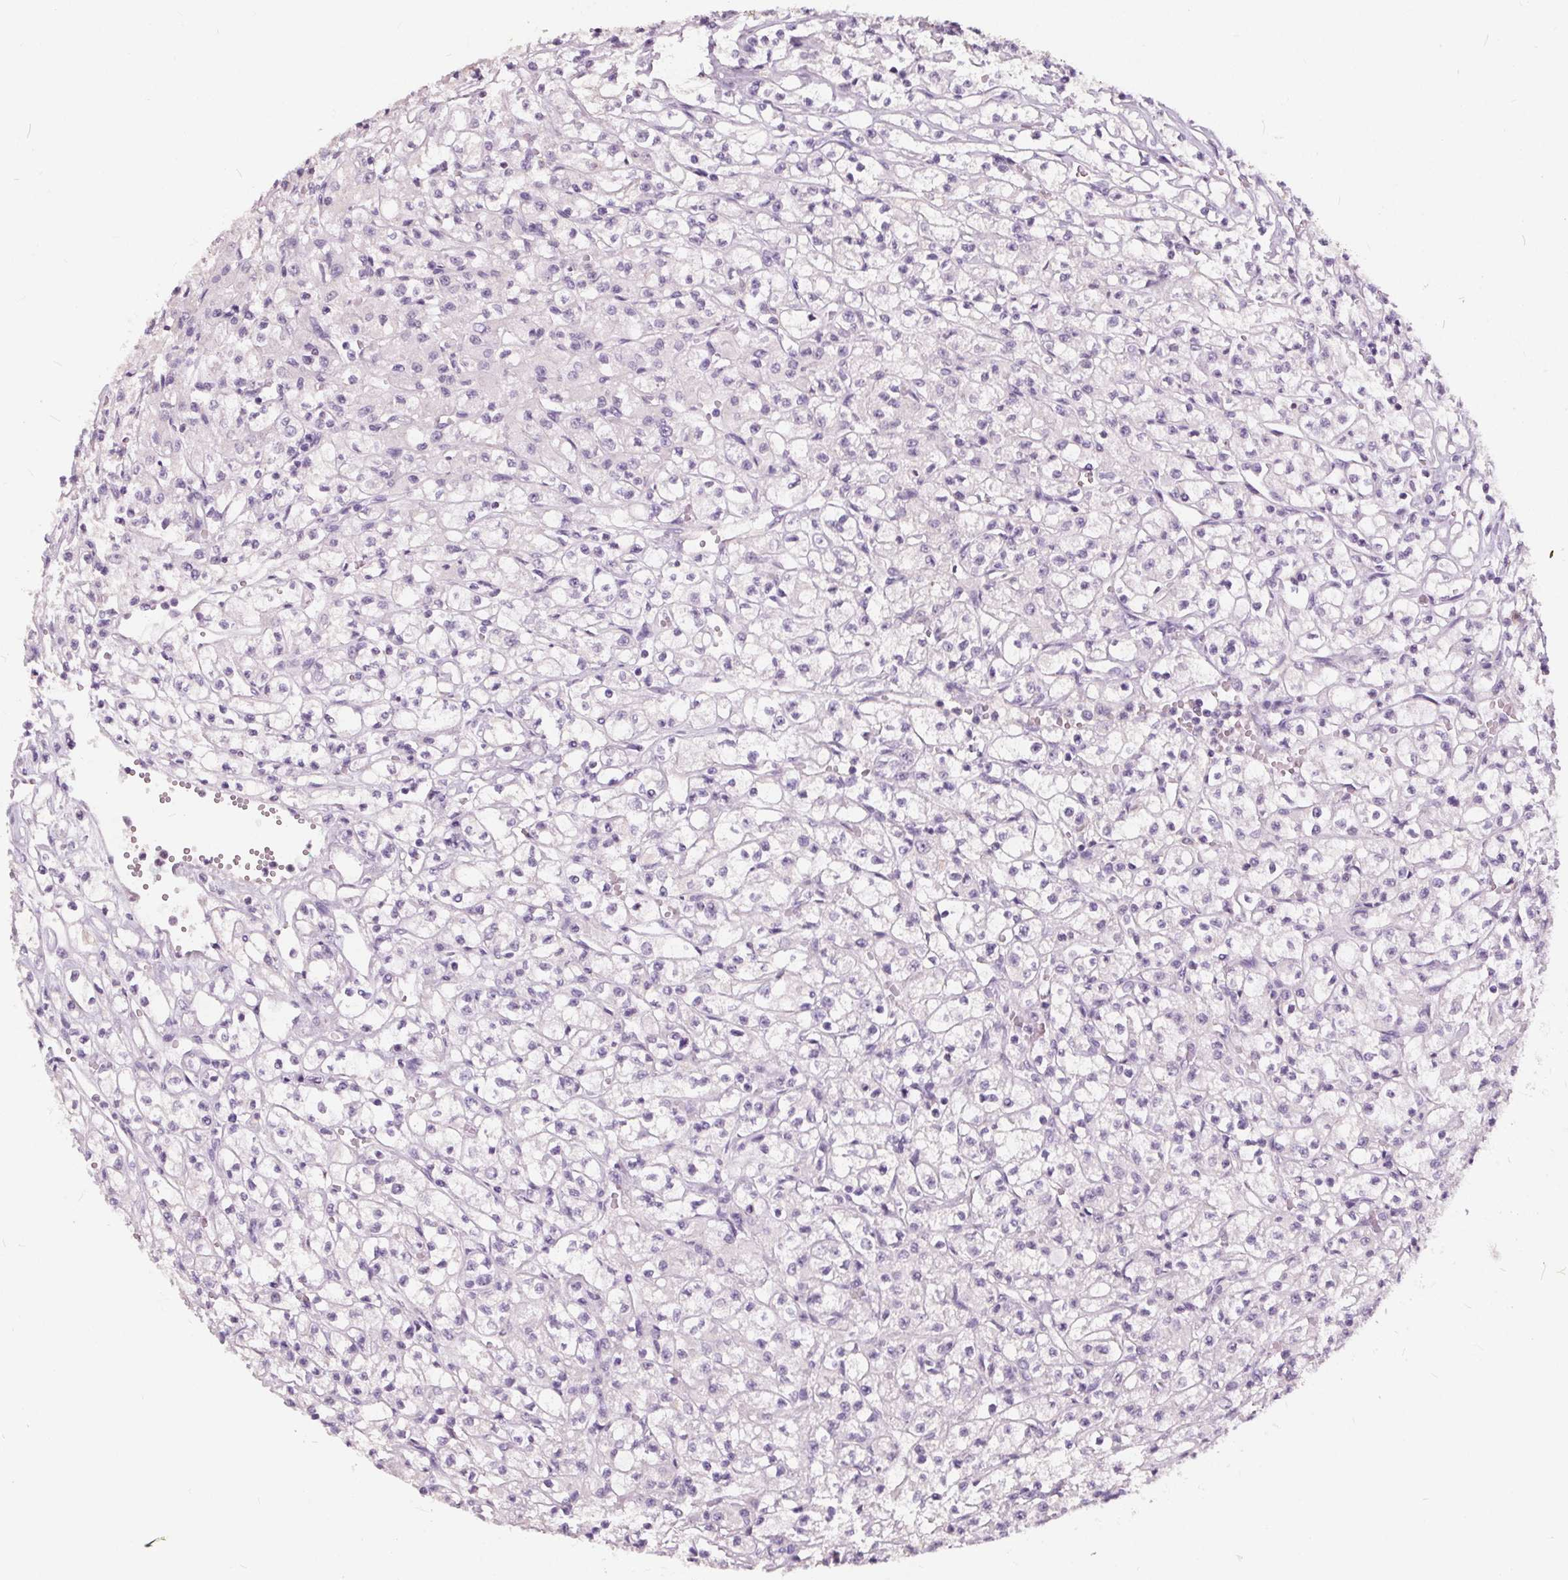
{"staining": {"intensity": "negative", "quantity": "none", "location": "none"}, "tissue": "renal cancer", "cell_type": "Tumor cells", "image_type": "cancer", "snomed": [{"axis": "morphology", "description": "Adenocarcinoma, NOS"}, {"axis": "topography", "description": "Kidney"}], "caption": "IHC of adenocarcinoma (renal) shows no expression in tumor cells. Nuclei are stained in blue.", "gene": "PLA2G2E", "patient": {"sex": "female", "age": 70}}